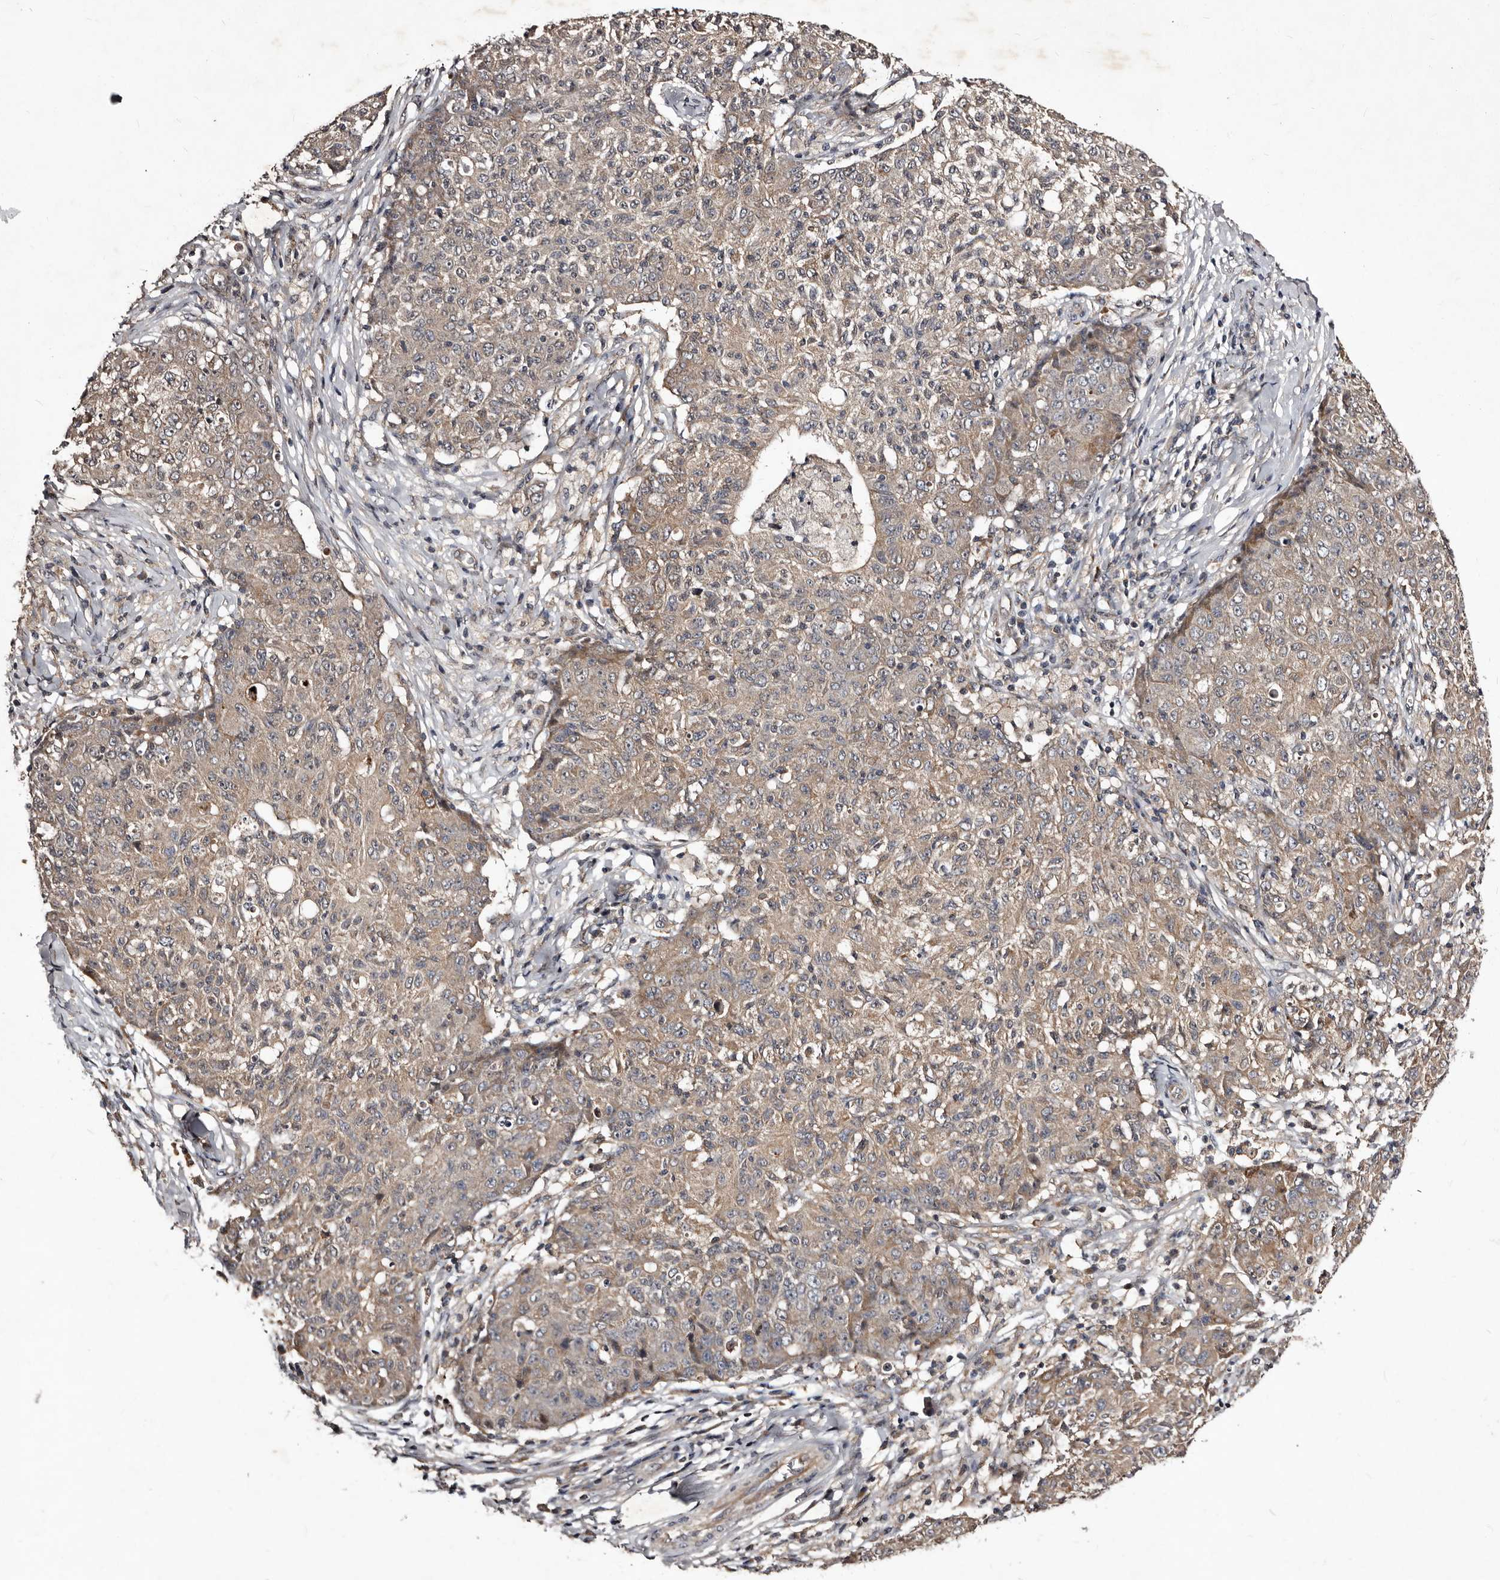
{"staining": {"intensity": "weak", "quantity": "25%-75%", "location": "cytoplasmic/membranous"}, "tissue": "ovarian cancer", "cell_type": "Tumor cells", "image_type": "cancer", "snomed": [{"axis": "morphology", "description": "Carcinoma, endometroid"}, {"axis": "topography", "description": "Ovary"}], "caption": "The image exhibits staining of ovarian cancer, revealing weak cytoplasmic/membranous protein positivity (brown color) within tumor cells.", "gene": "MKRN3", "patient": {"sex": "female", "age": 42}}